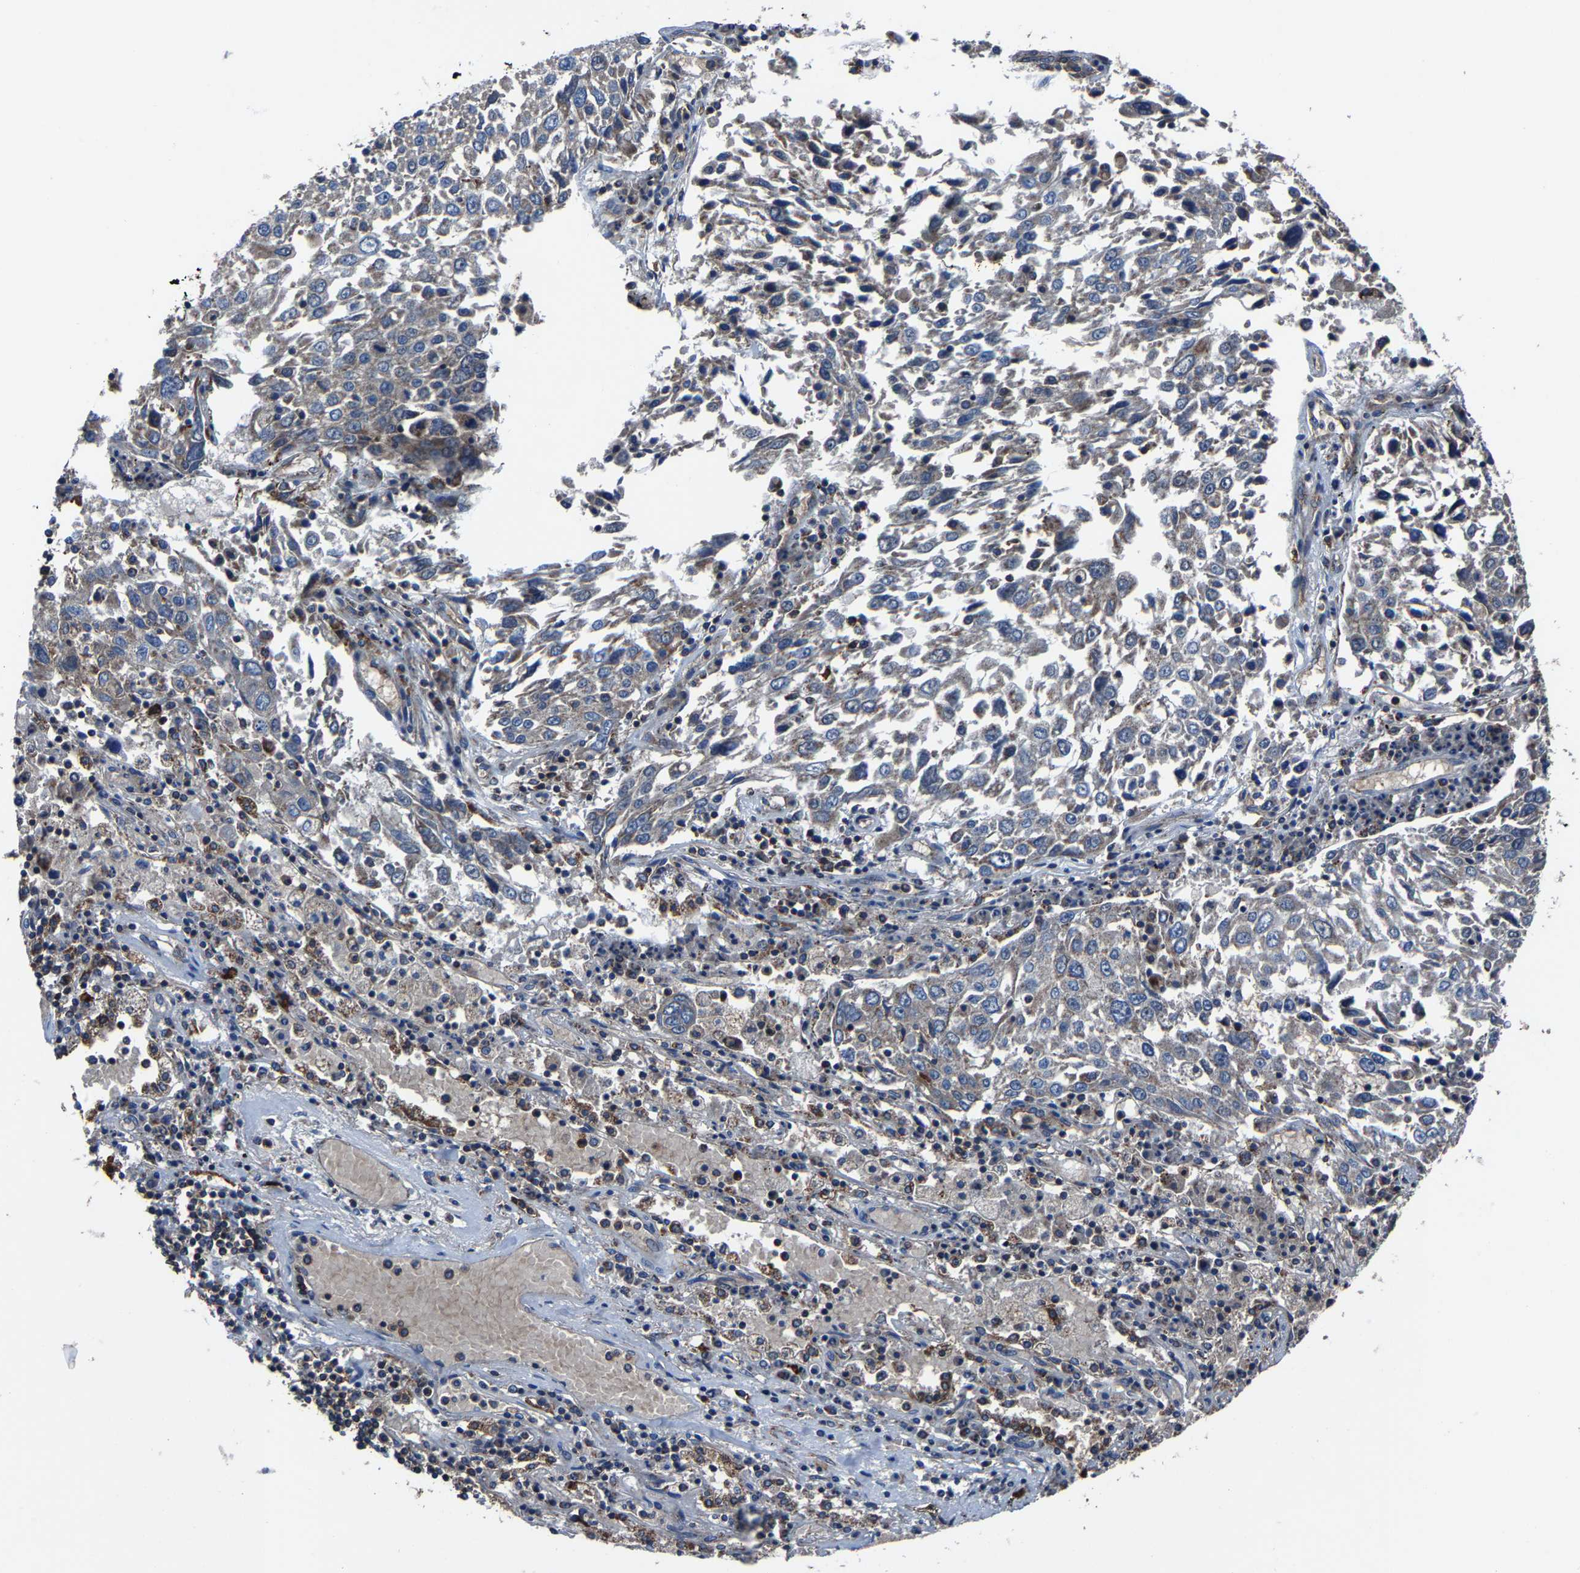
{"staining": {"intensity": "negative", "quantity": "none", "location": "none"}, "tissue": "lung cancer", "cell_type": "Tumor cells", "image_type": "cancer", "snomed": [{"axis": "morphology", "description": "Squamous cell carcinoma, NOS"}, {"axis": "topography", "description": "Lung"}], "caption": "Tumor cells show no significant protein staining in lung cancer (squamous cell carcinoma).", "gene": "KIAA1958", "patient": {"sex": "male", "age": 65}}